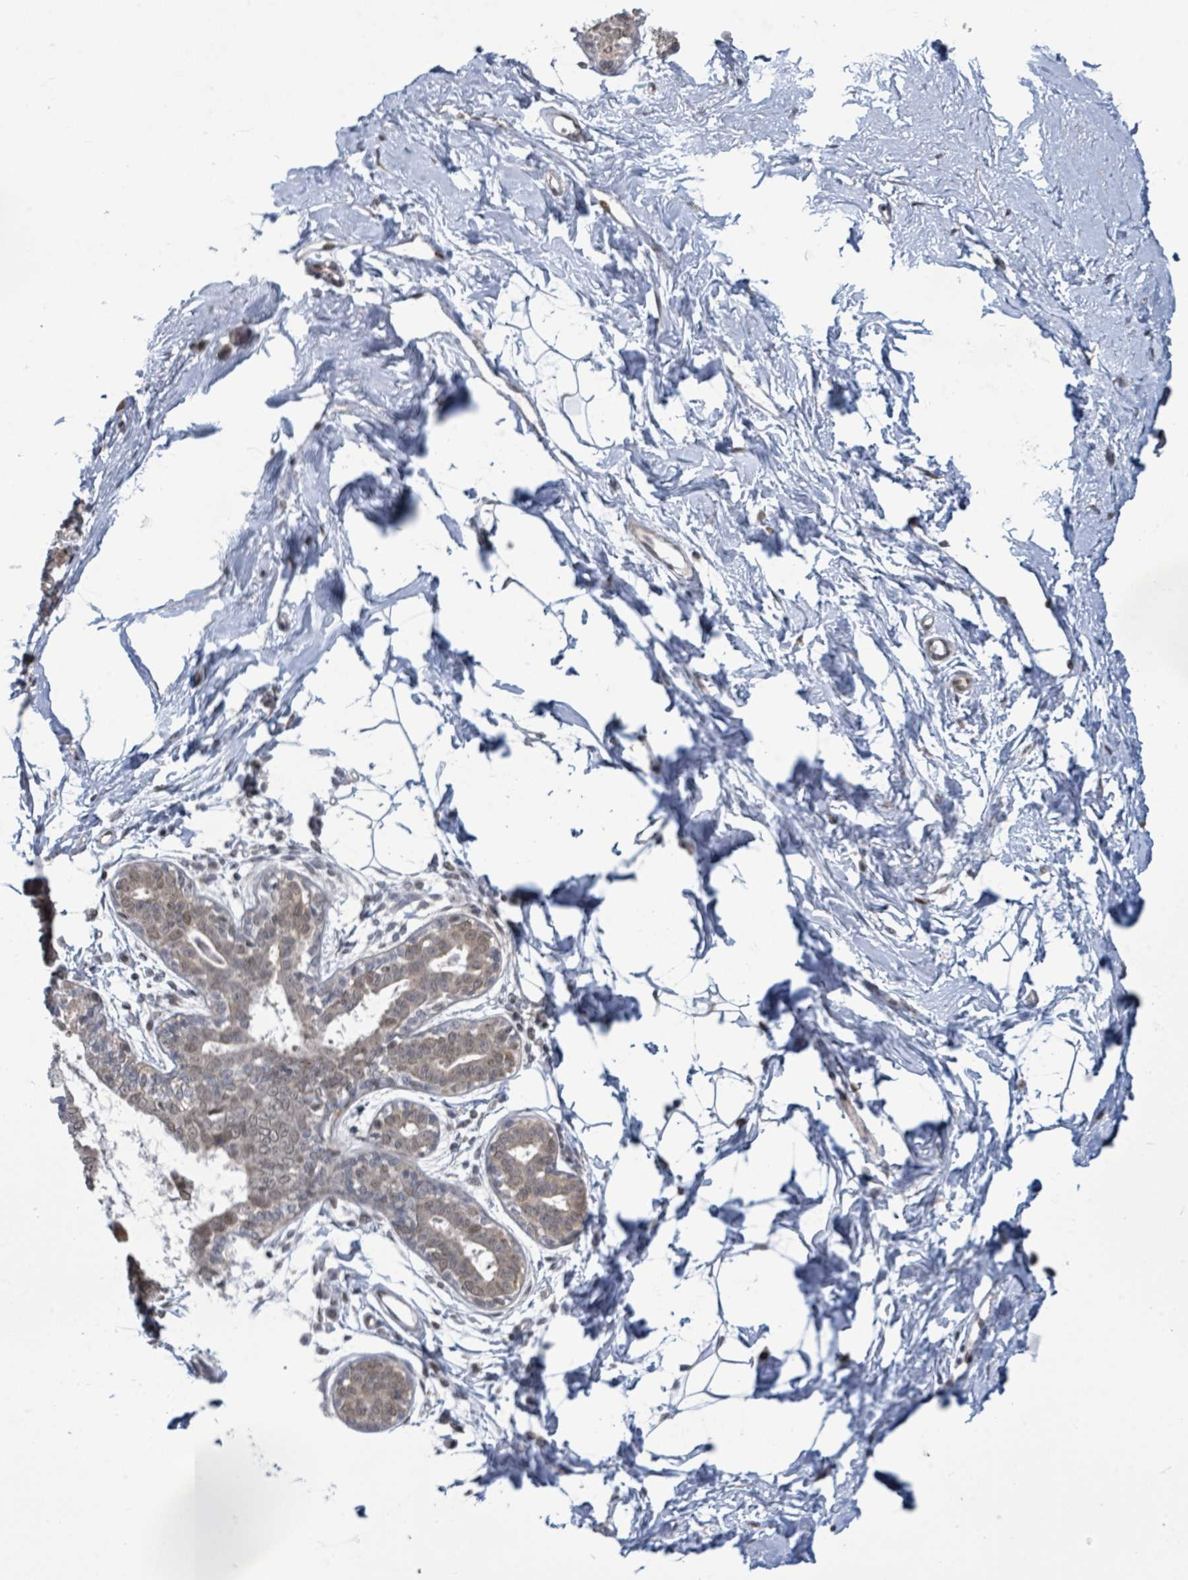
{"staining": {"intensity": "negative", "quantity": "none", "location": "none"}, "tissue": "breast", "cell_type": "Adipocytes", "image_type": "normal", "snomed": [{"axis": "morphology", "description": "Normal tissue, NOS"}, {"axis": "topography", "description": "Breast"}], "caption": "DAB (3,3'-diaminobenzidine) immunohistochemical staining of normal breast reveals no significant staining in adipocytes.", "gene": "SBF2", "patient": {"sex": "female", "age": 45}}